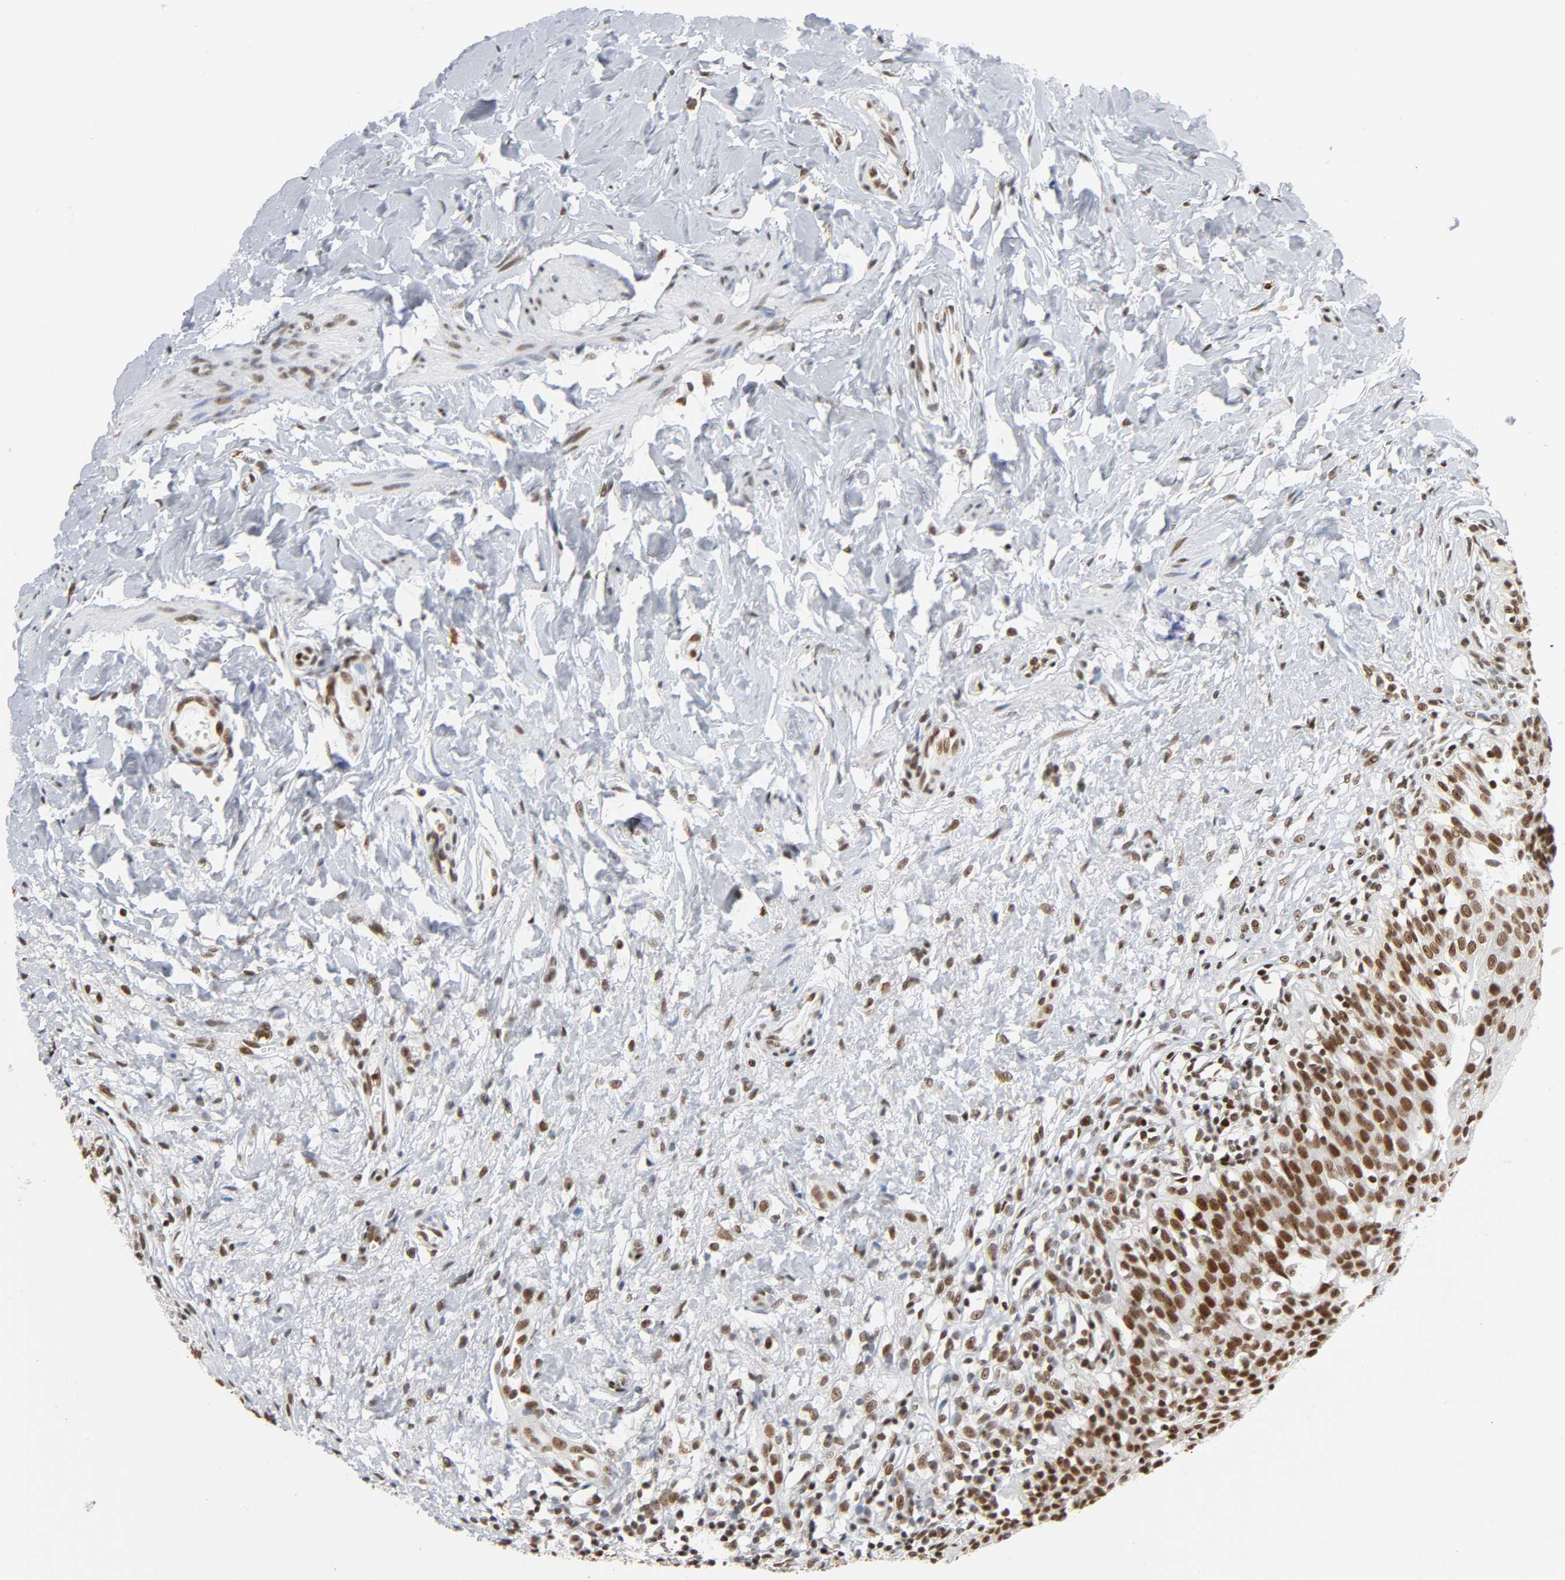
{"staining": {"intensity": "strong", "quantity": ">75%", "location": "nuclear"}, "tissue": "urinary bladder", "cell_type": "Urothelial cells", "image_type": "normal", "snomed": [{"axis": "morphology", "description": "Normal tissue, NOS"}, {"axis": "topography", "description": "Urinary bladder"}], "caption": "Urothelial cells demonstrate high levels of strong nuclear positivity in about >75% of cells in benign human urinary bladder. Immunohistochemistry stains the protein of interest in brown and the nuclei are stained blue.", "gene": "SUMO1", "patient": {"sex": "female", "age": 80}}